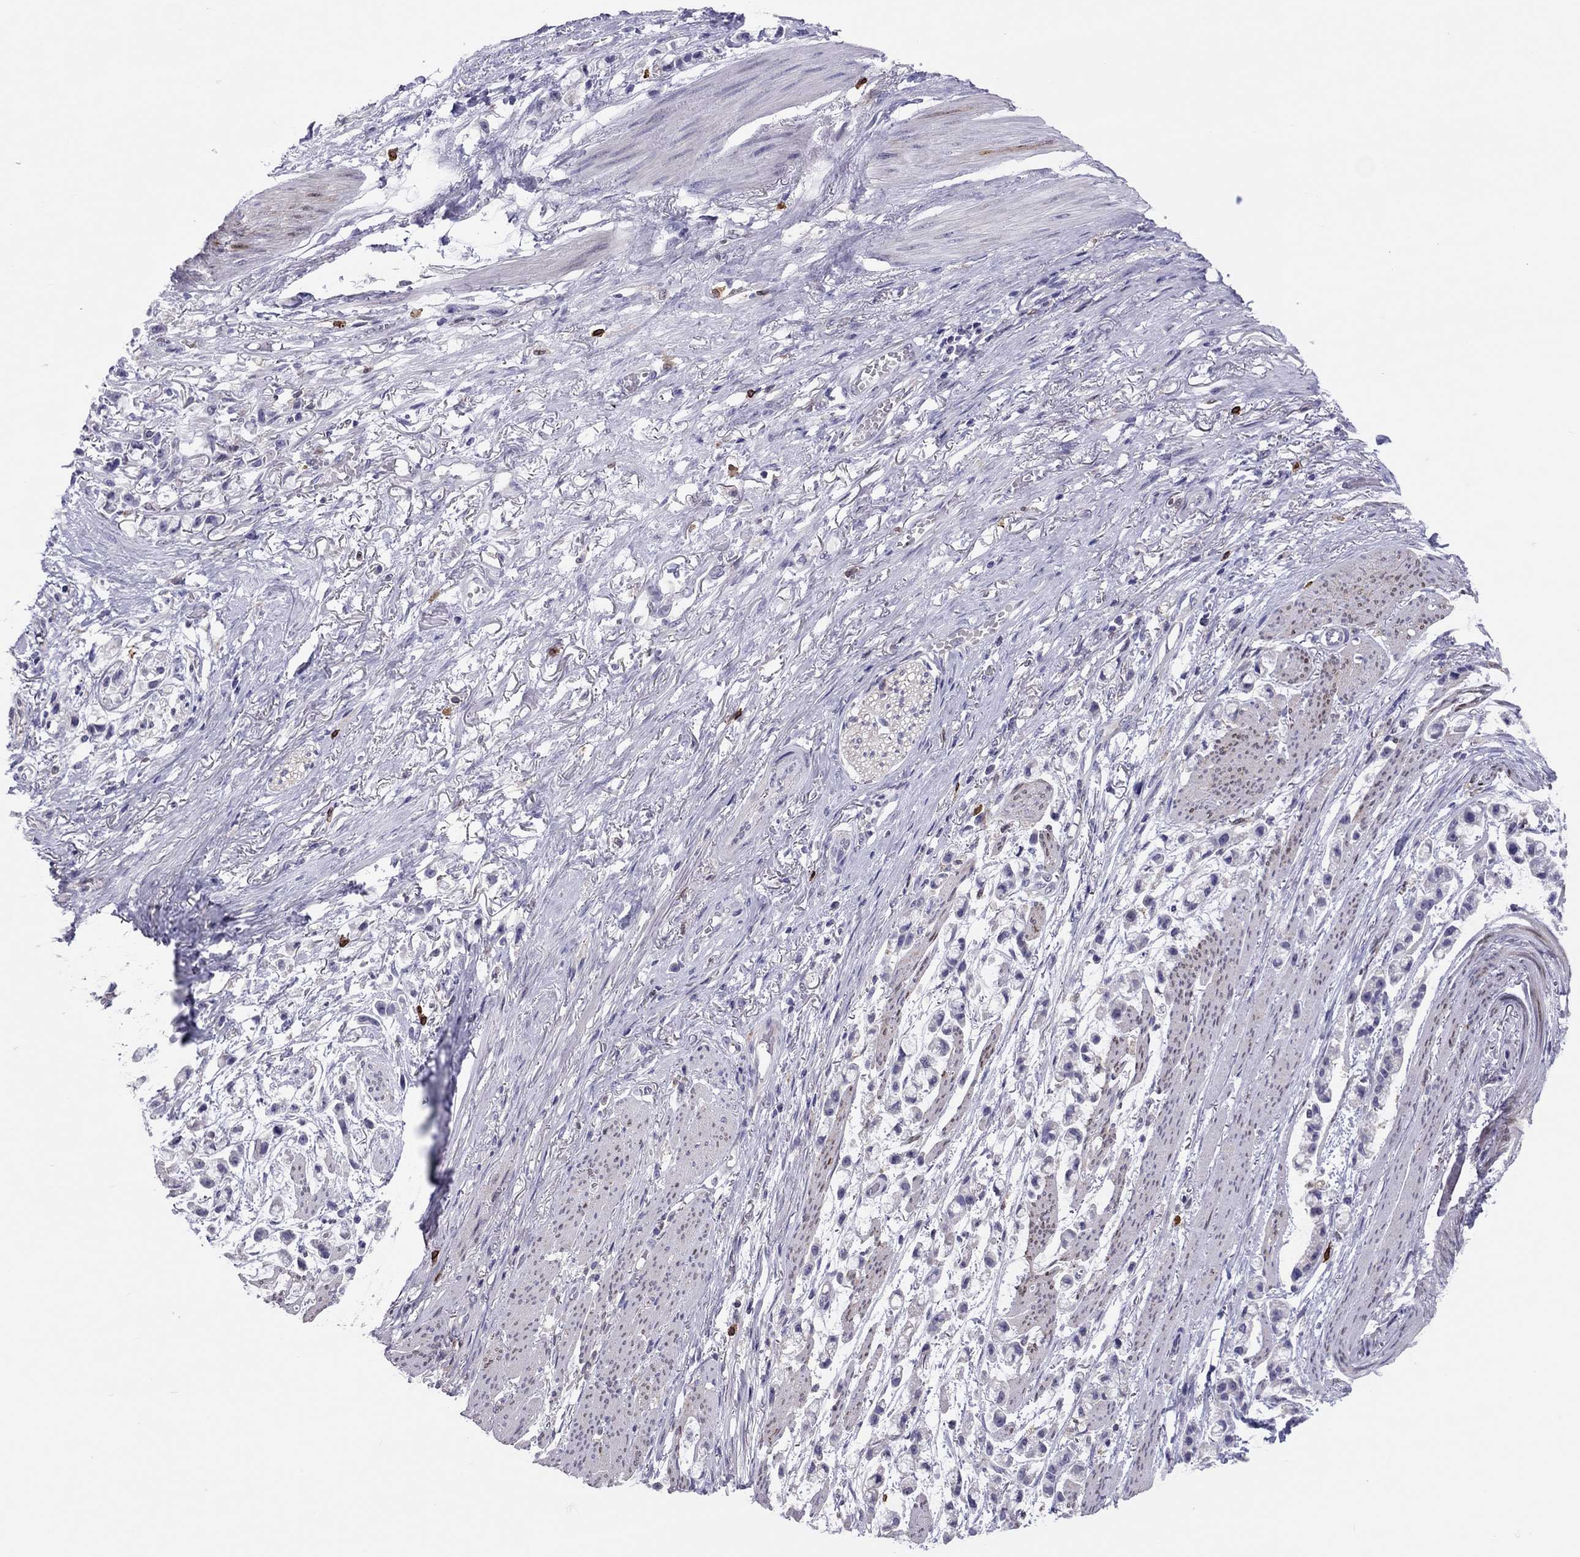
{"staining": {"intensity": "negative", "quantity": "none", "location": "none"}, "tissue": "stomach cancer", "cell_type": "Tumor cells", "image_type": "cancer", "snomed": [{"axis": "morphology", "description": "Adenocarcinoma, NOS"}, {"axis": "topography", "description": "Stomach"}], "caption": "Immunohistochemistry image of human stomach cancer stained for a protein (brown), which displays no positivity in tumor cells.", "gene": "ADORA2A", "patient": {"sex": "female", "age": 81}}